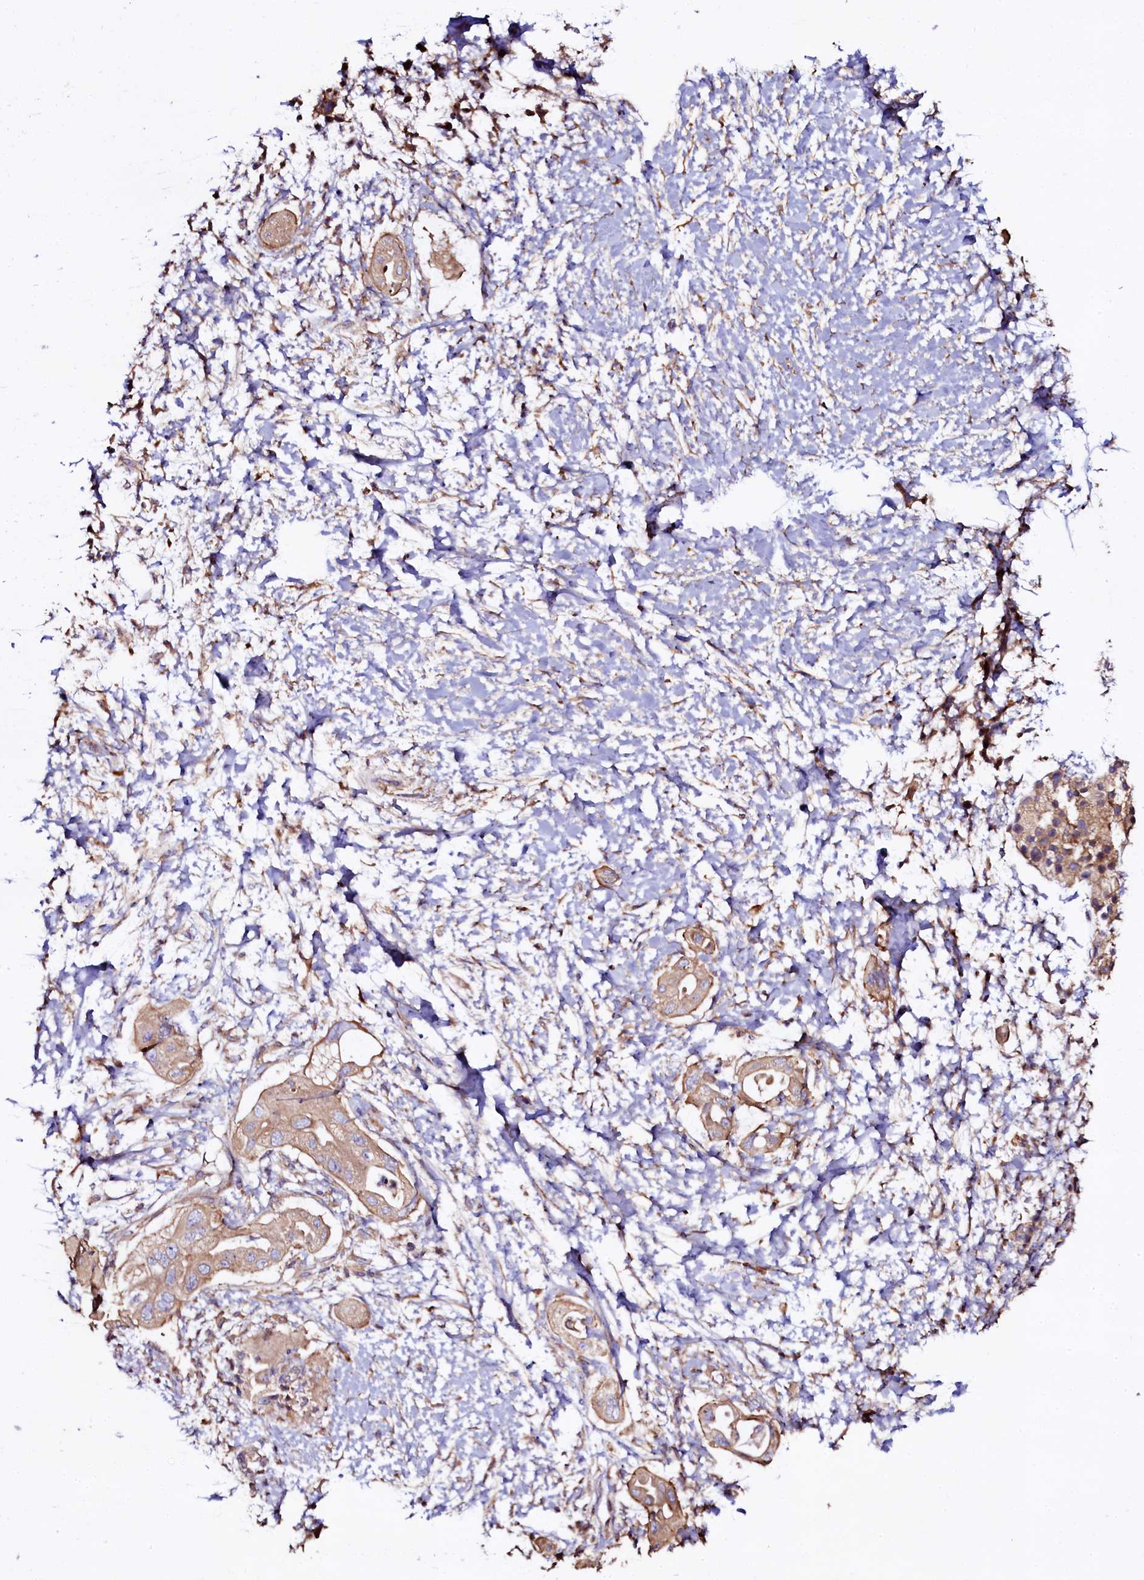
{"staining": {"intensity": "moderate", "quantity": ">75%", "location": "cytoplasmic/membranous"}, "tissue": "pancreatic cancer", "cell_type": "Tumor cells", "image_type": "cancer", "snomed": [{"axis": "morphology", "description": "Adenocarcinoma, NOS"}, {"axis": "topography", "description": "Pancreas"}], "caption": "DAB immunohistochemical staining of human pancreatic cancer (adenocarcinoma) exhibits moderate cytoplasmic/membranous protein positivity in approximately >75% of tumor cells.", "gene": "APPL2", "patient": {"sex": "male", "age": 68}}